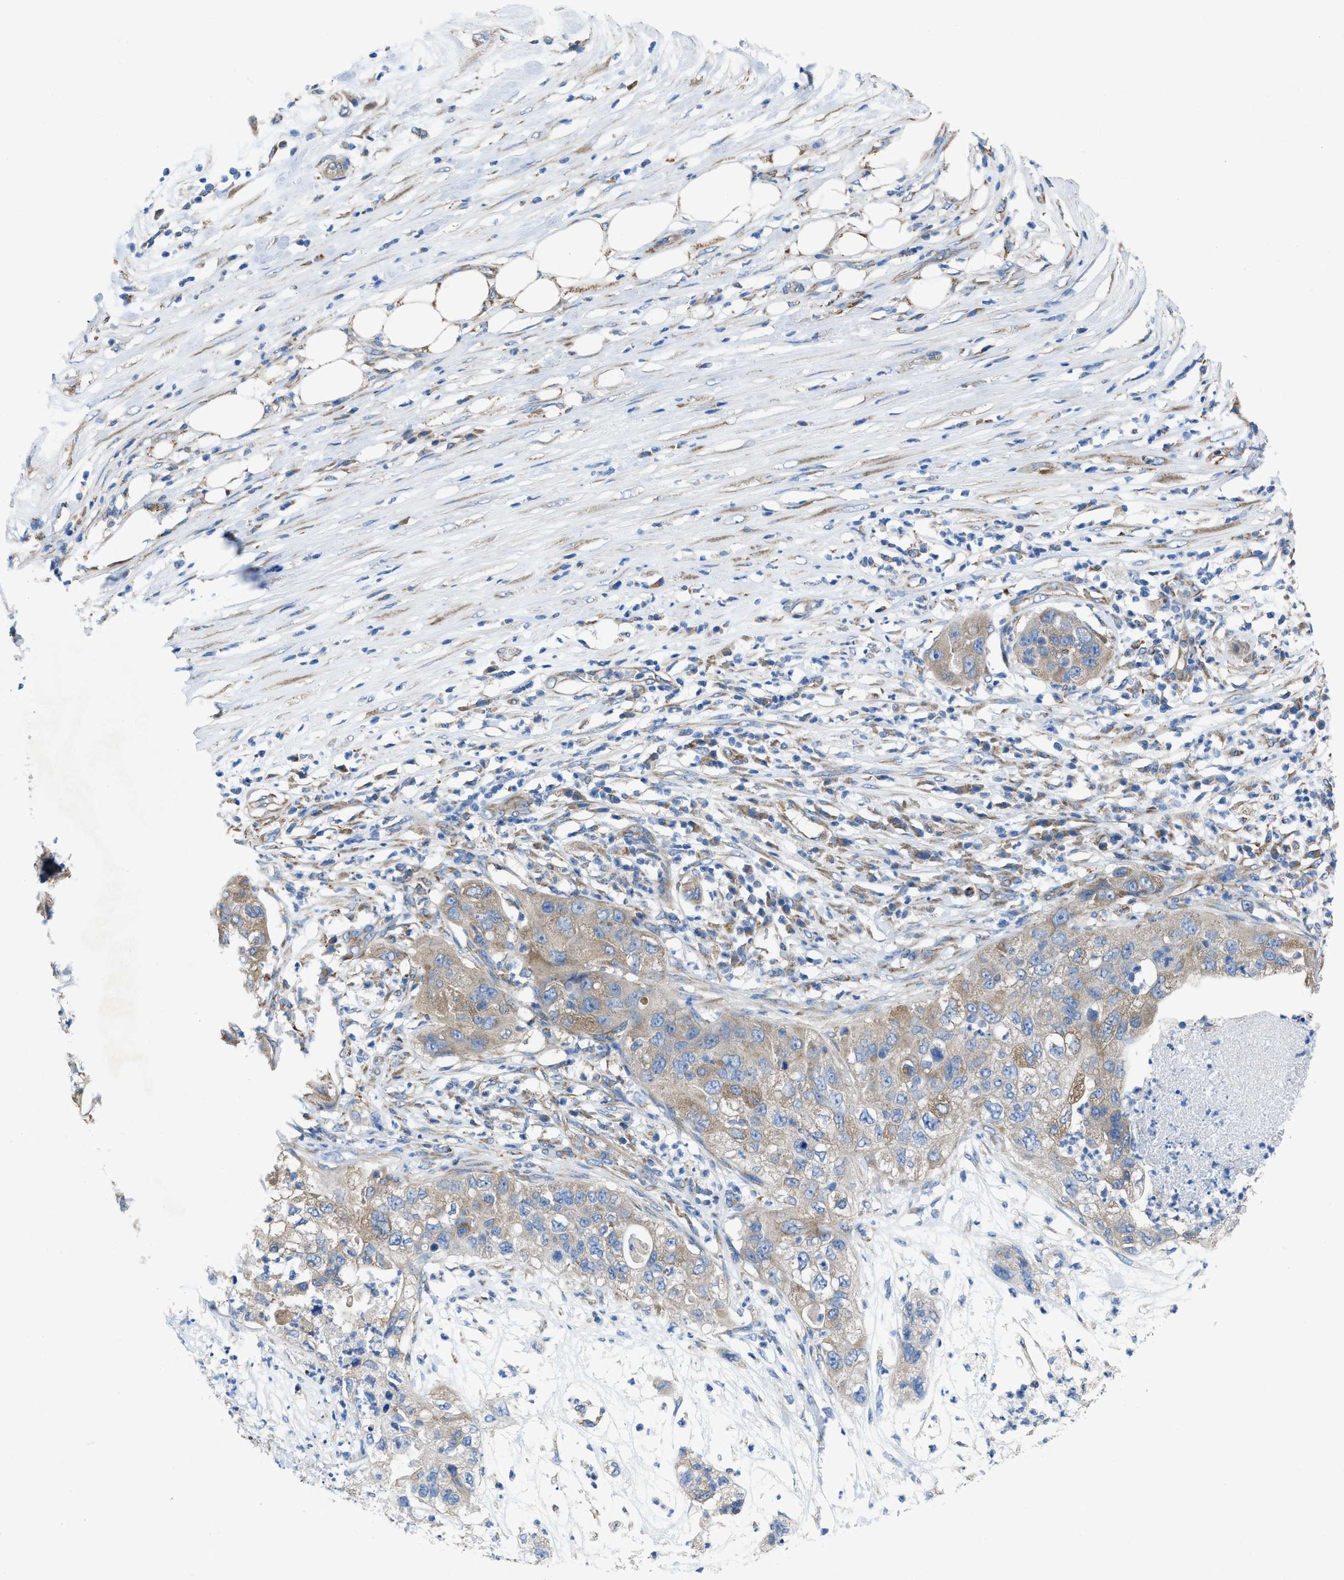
{"staining": {"intensity": "weak", "quantity": ">75%", "location": "cytoplasmic/membranous"}, "tissue": "pancreatic cancer", "cell_type": "Tumor cells", "image_type": "cancer", "snomed": [{"axis": "morphology", "description": "Adenocarcinoma, NOS"}, {"axis": "topography", "description": "Pancreas"}], "caption": "Protein analysis of pancreatic adenocarcinoma tissue shows weak cytoplasmic/membranous expression in about >75% of tumor cells.", "gene": "DOLPP1", "patient": {"sex": "female", "age": 78}}